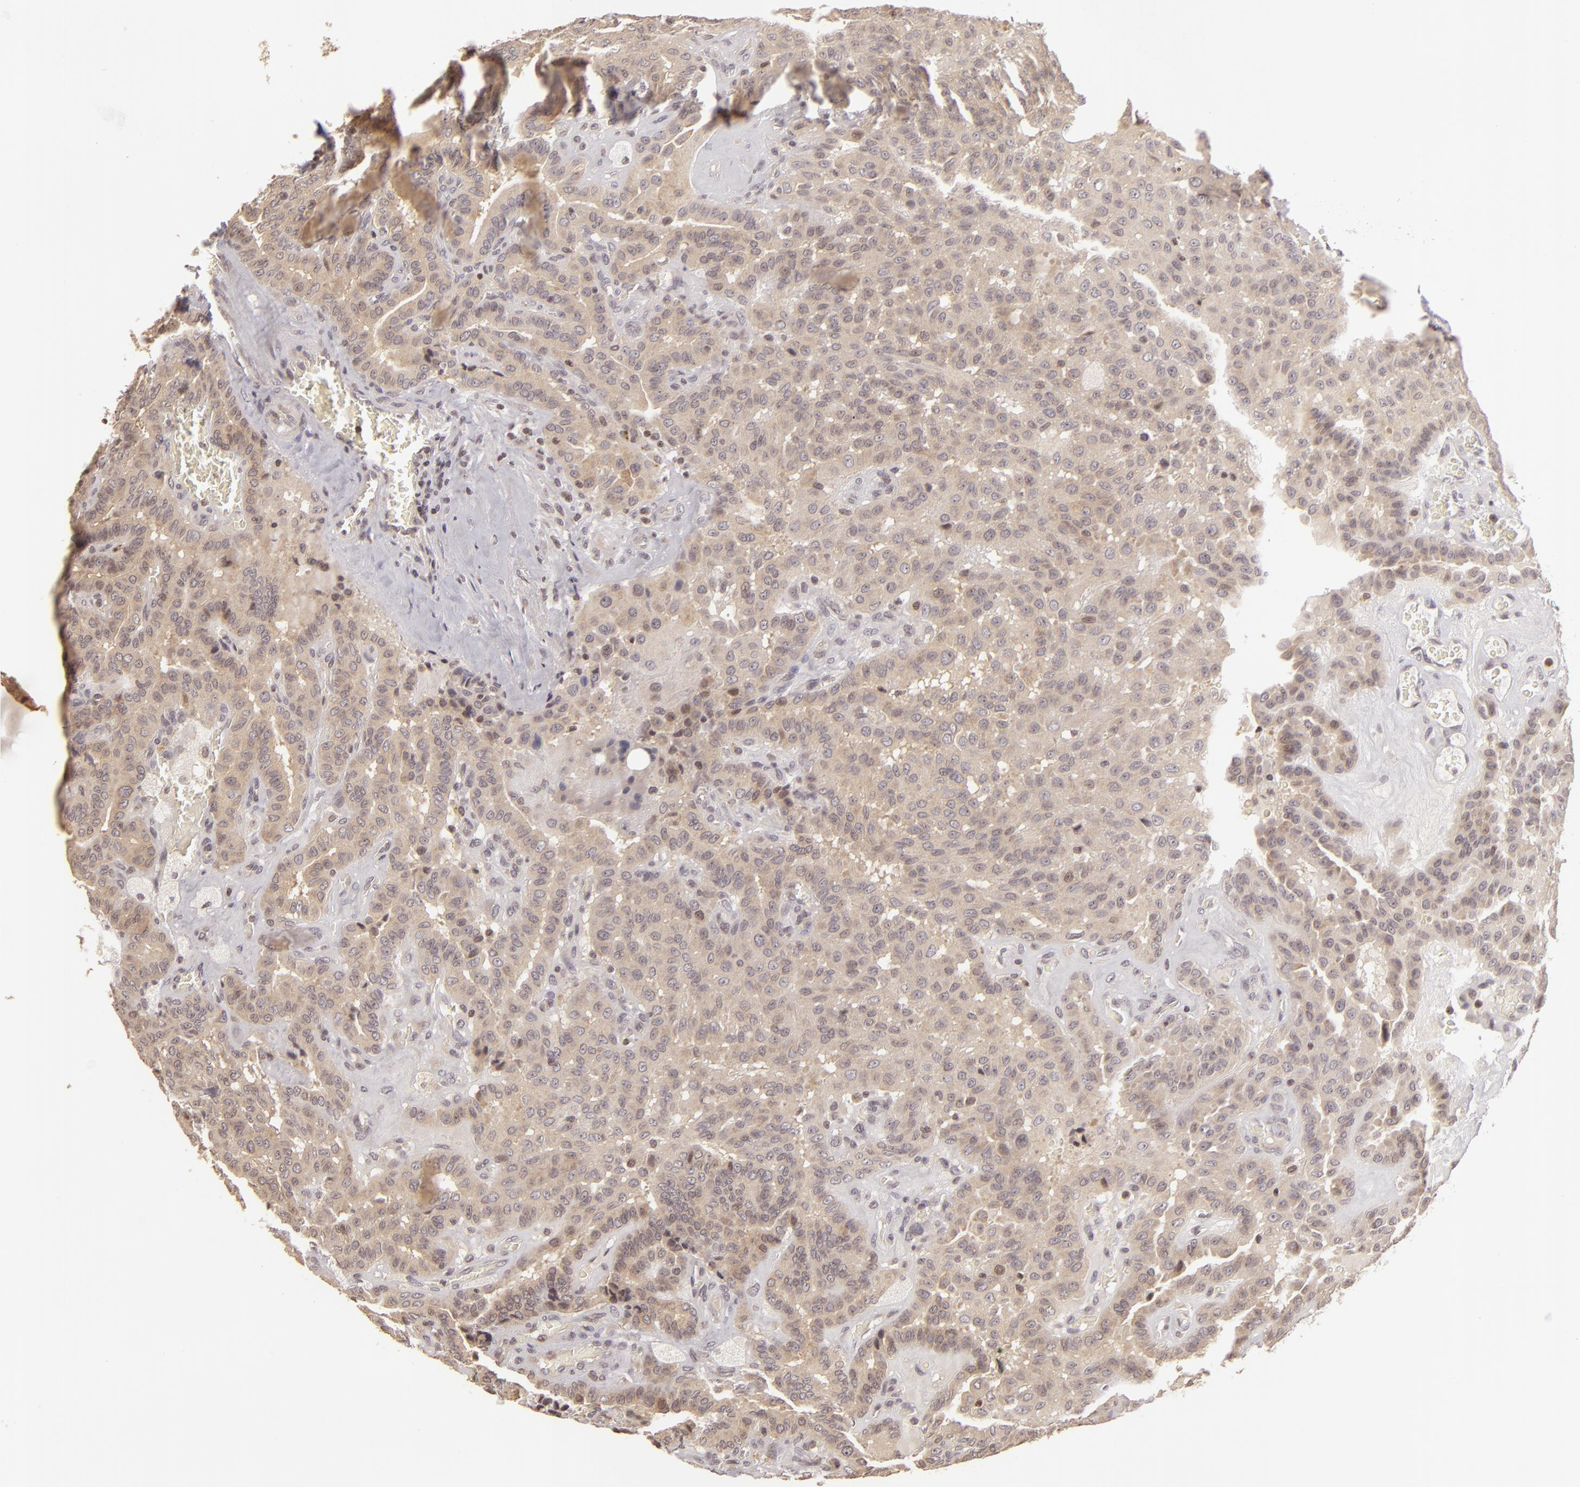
{"staining": {"intensity": "weak", "quantity": "<25%", "location": "nuclear"}, "tissue": "thyroid cancer", "cell_type": "Tumor cells", "image_type": "cancer", "snomed": [{"axis": "morphology", "description": "Papillary adenocarcinoma, NOS"}, {"axis": "topography", "description": "Thyroid gland"}], "caption": "This micrograph is of papillary adenocarcinoma (thyroid) stained with immunohistochemistry to label a protein in brown with the nuclei are counter-stained blue. There is no positivity in tumor cells.", "gene": "AKAP6", "patient": {"sex": "male", "age": 87}}